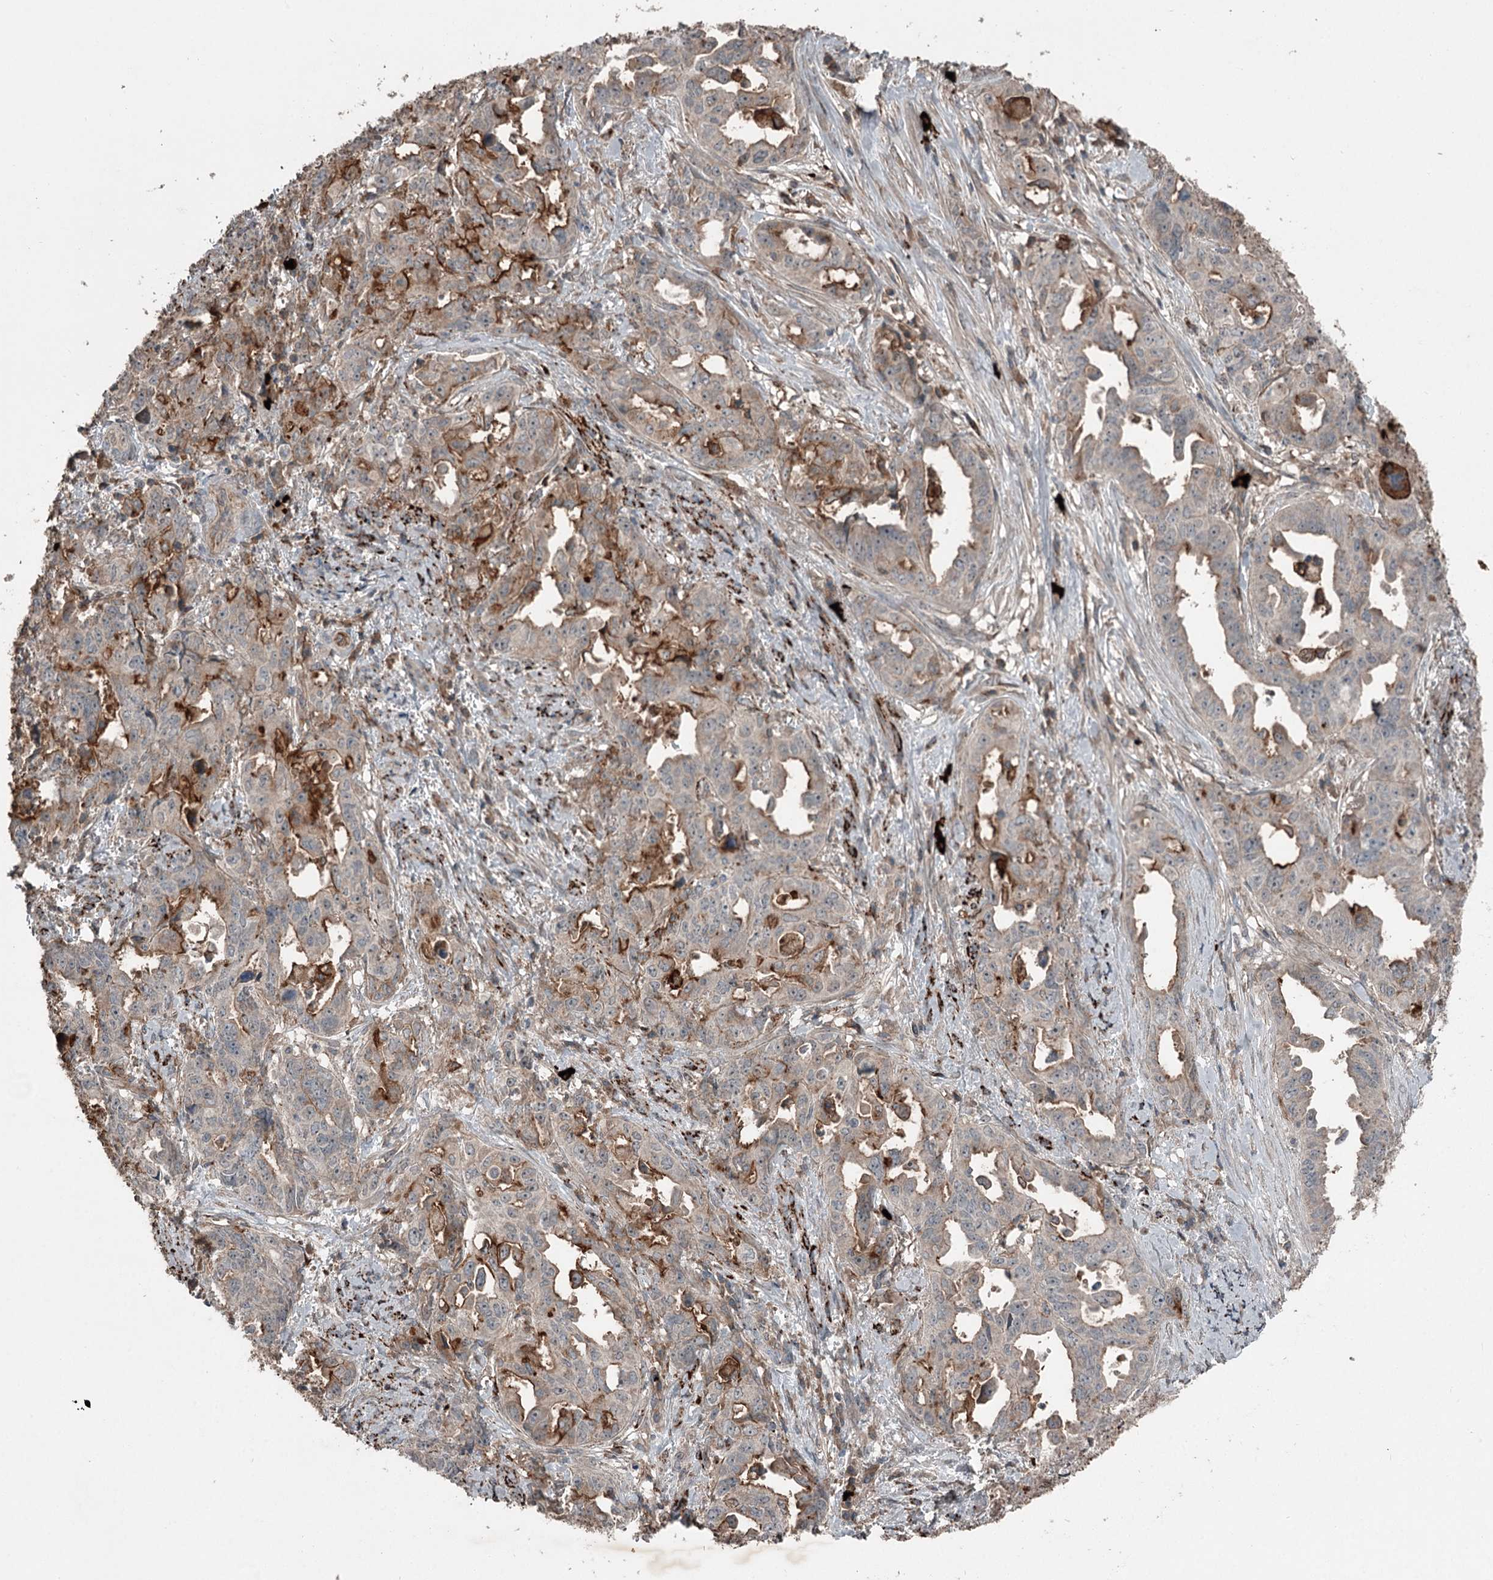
{"staining": {"intensity": "moderate", "quantity": "25%-75%", "location": "cytoplasmic/membranous"}, "tissue": "endometrial cancer", "cell_type": "Tumor cells", "image_type": "cancer", "snomed": [{"axis": "morphology", "description": "Adenocarcinoma, NOS"}, {"axis": "topography", "description": "Endometrium"}], "caption": "Tumor cells display medium levels of moderate cytoplasmic/membranous expression in approximately 25%-75% of cells in human endometrial adenocarcinoma.", "gene": "SLC39A8", "patient": {"sex": "female", "age": 65}}